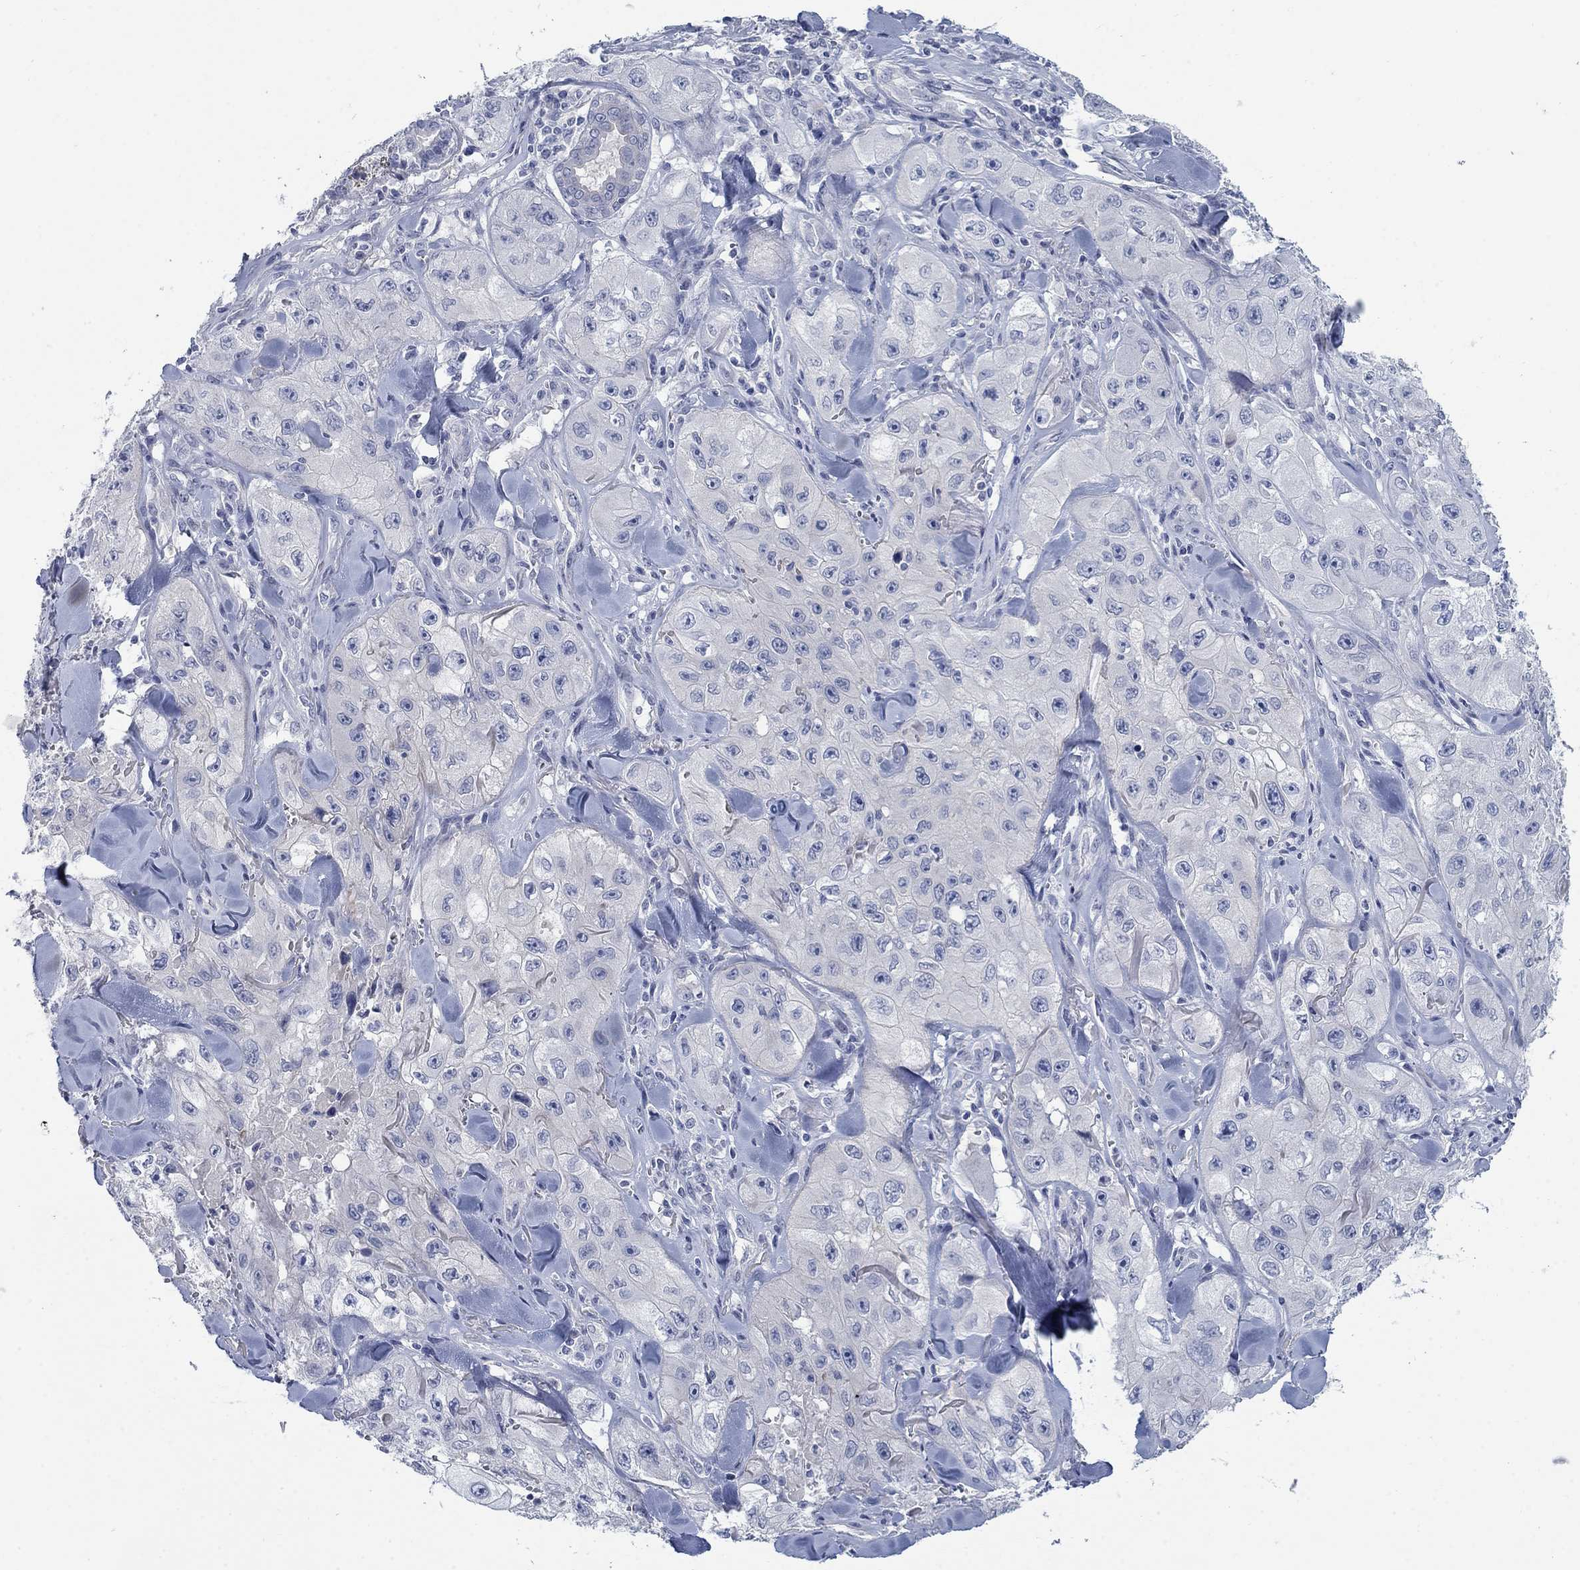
{"staining": {"intensity": "negative", "quantity": "none", "location": "none"}, "tissue": "skin cancer", "cell_type": "Tumor cells", "image_type": "cancer", "snomed": [{"axis": "morphology", "description": "Squamous cell carcinoma, NOS"}, {"axis": "topography", "description": "Skin"}, {"axis": "topography", "description": "Subcutis"}], "caption": "Tumor cells show no significant expression in skin squamous cell carcinoma.", "gene": "DNER", "patient": {"sex": "male", "age": 73}}